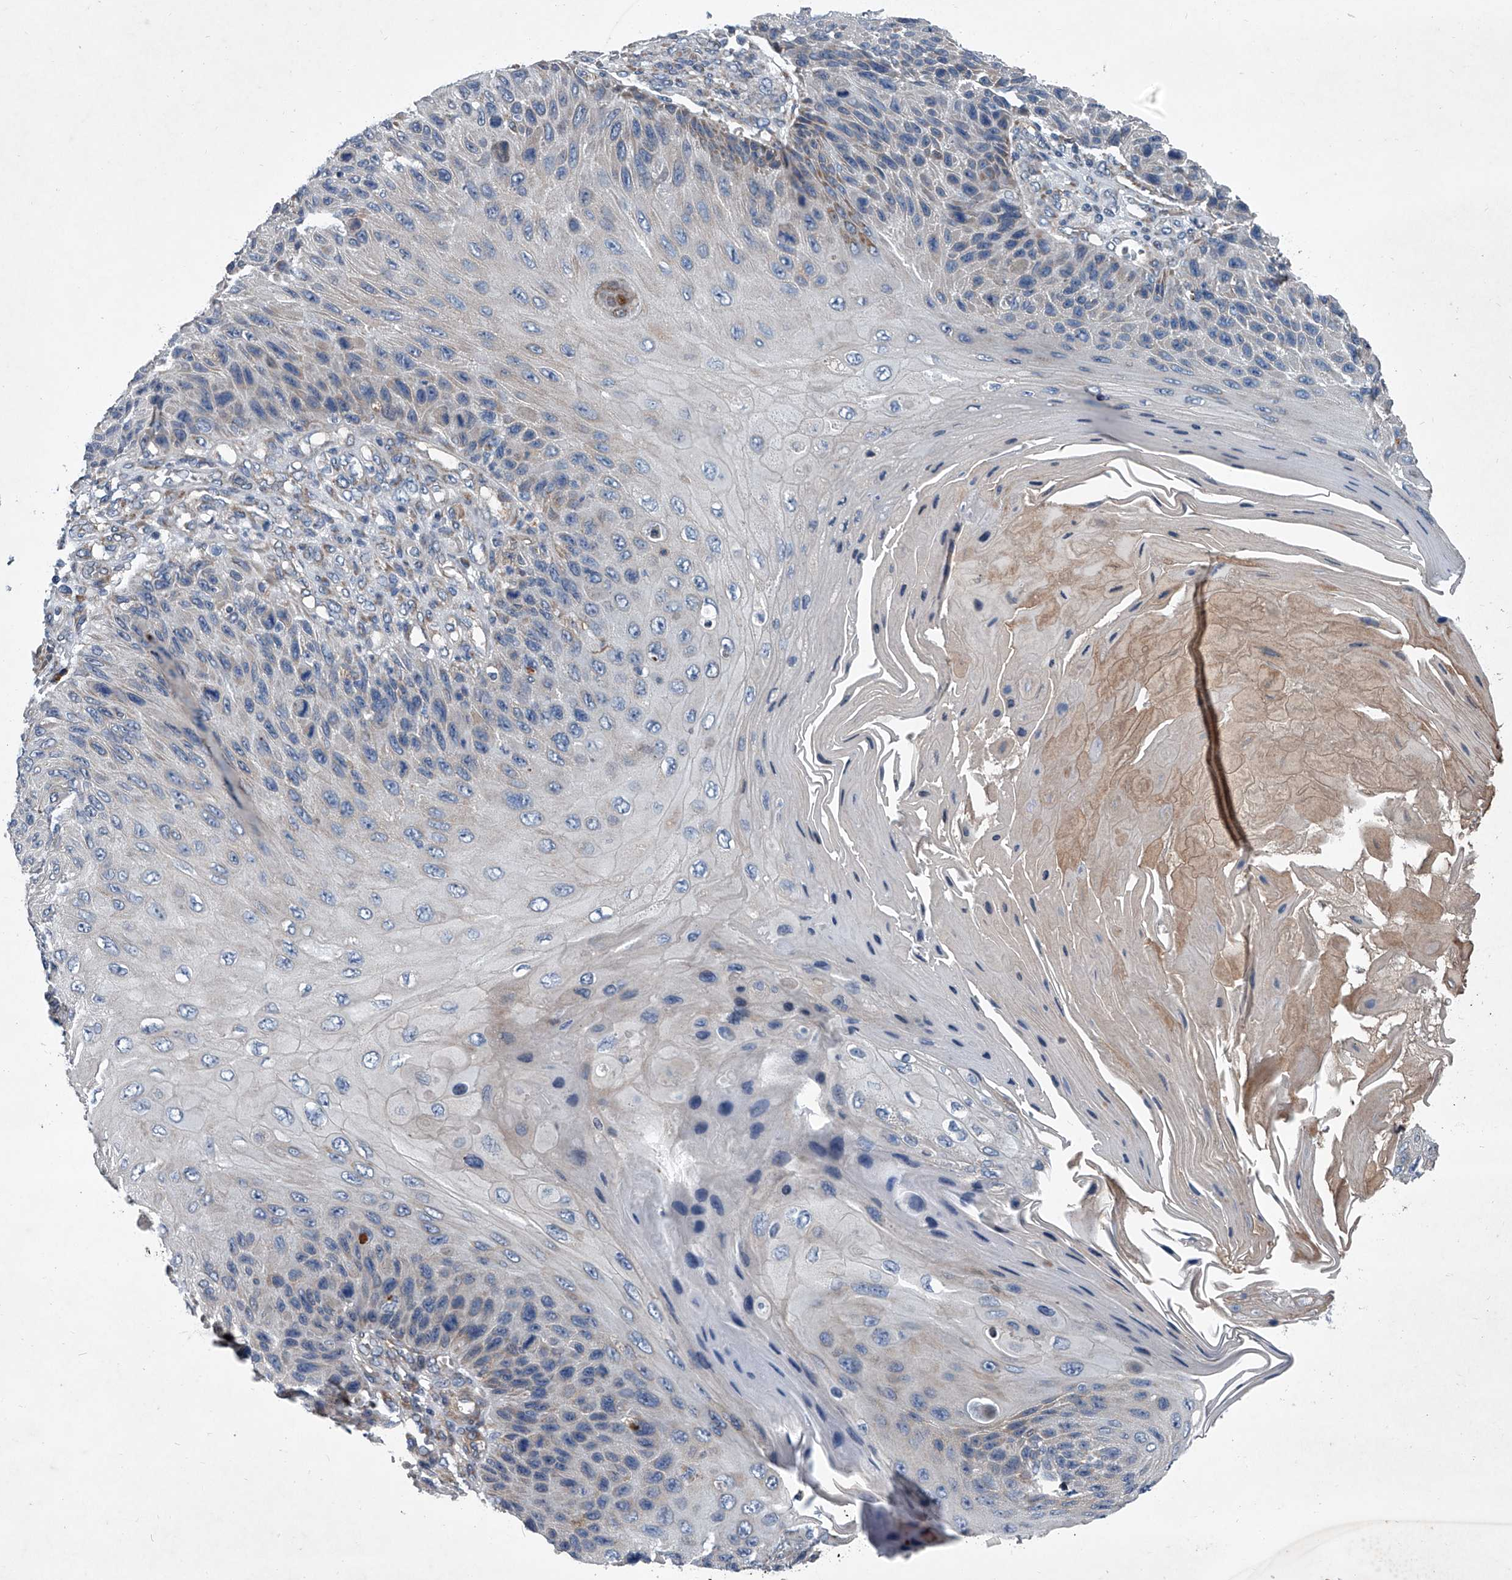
{"staining": {"intensity": "negative", "quantity": "none", "location": "none"}, "tissue": "skin cancer", "cell_type": "Tumor cells", "image_type": "cancer", "snomed": [{"axis": "morphology", "description": "Squamous cell carcinoma, NOS"}, {"axis": "topography", "description": "Skin"}], "caption": "The image shows no staining of tumor cells in squamous cell carcinoma (skin). (Immunohistochemistry (ihc), brightfield microscopy, high magnification).", "gene": "ABCG1", "patient": {"sex": "female", "age": 88}}